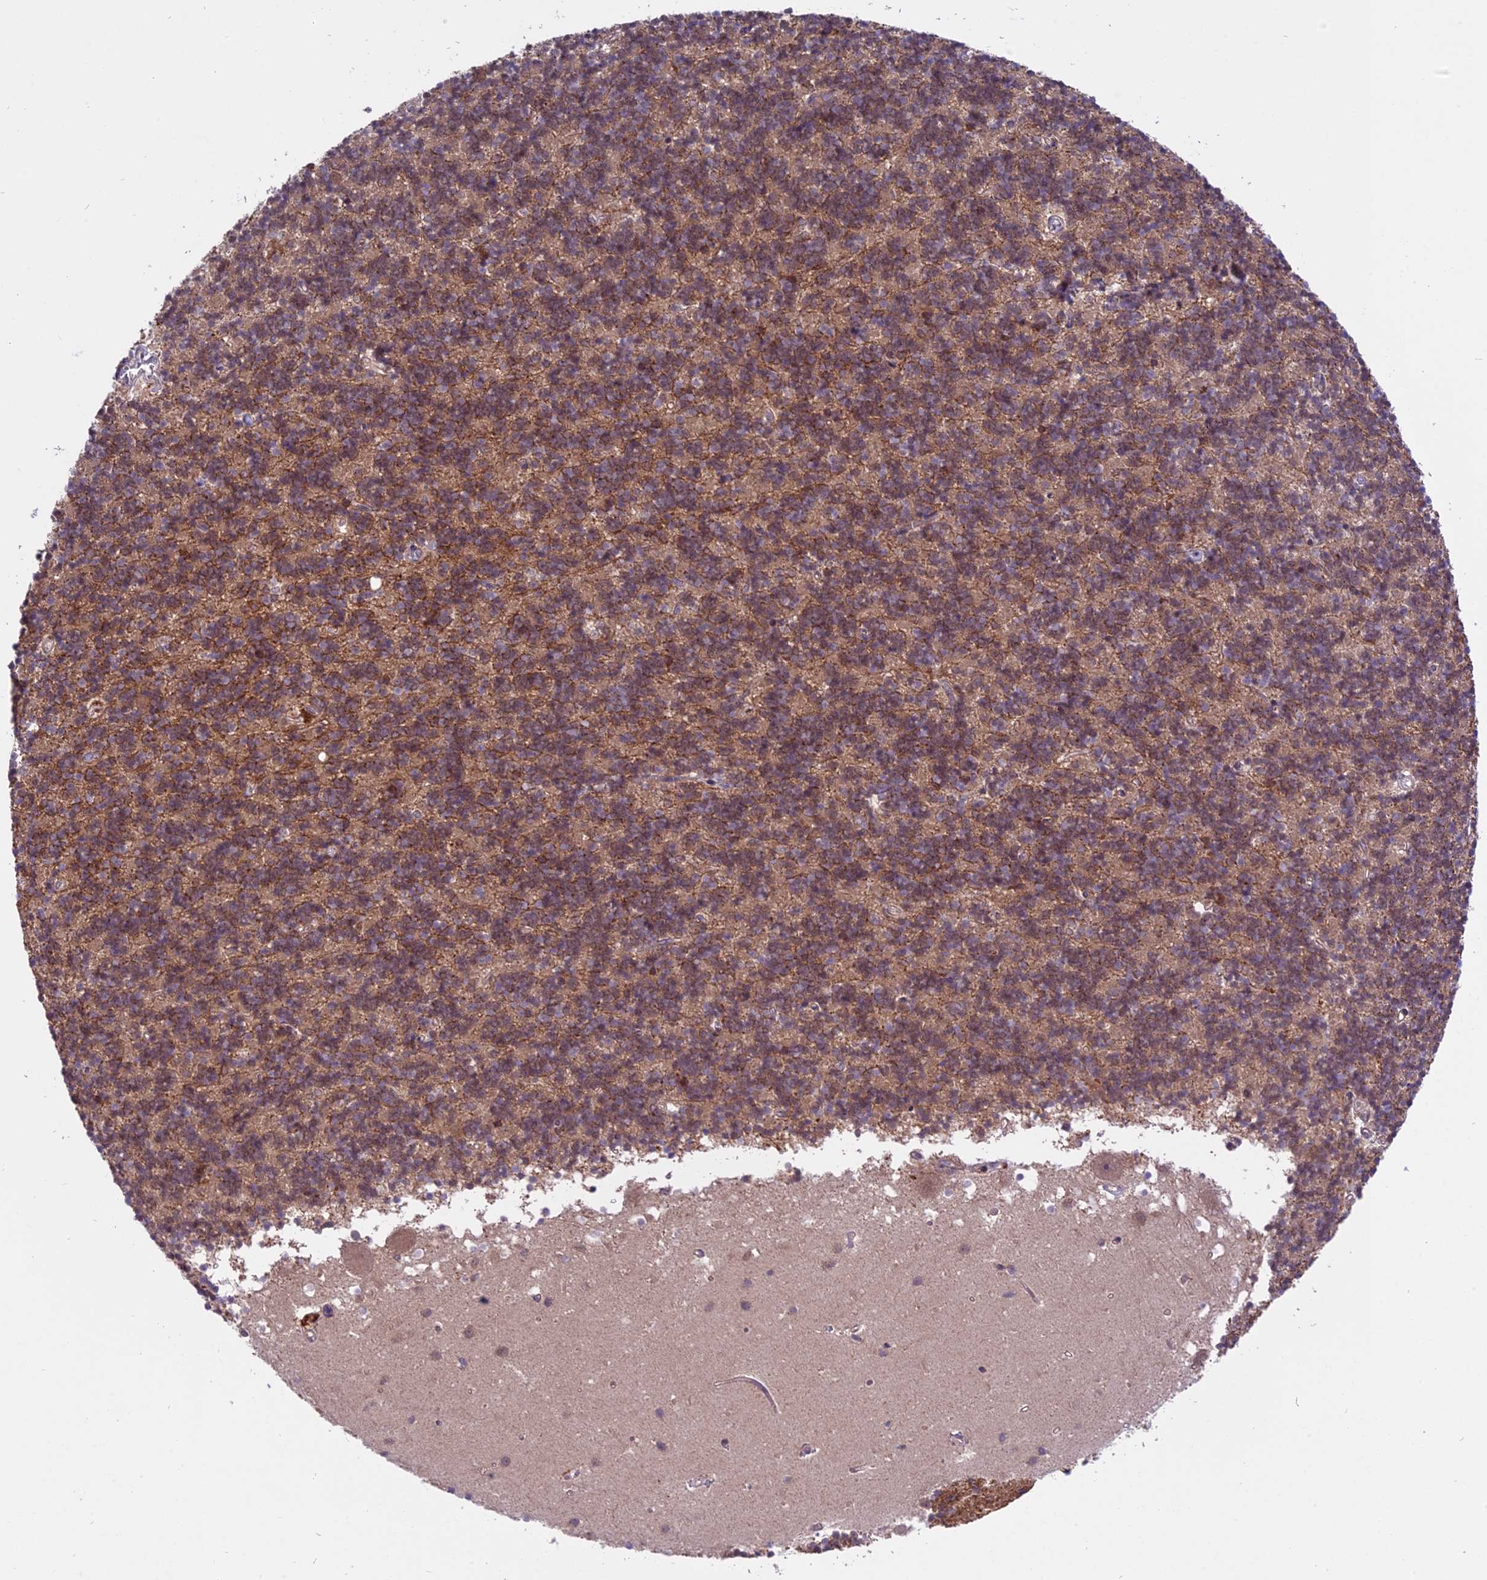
{"staining": {"intensity": "moderate", "quantity": "25%-75%", "location": "cytoplasmic/membranous,nuclear"}, "tissue": "cerebellum", "cell_type": "Cells in granular layer", "image_type": "normal", "snomed": [{"axis": "morphology", "description": "Normal tissue, NOS"}, {"axis": "topography", "description": "Cerebellum"}], "caption": "A high-resolution histopathology image shows immunohistochemistry (IHC) staining of normal cerebellum, which demonstrates moderate cytoplasmic/membranous,nuclear staining in approximately 25%-75% of cells in granular layer.", "gene": "SPRED1", "patient": {"sex": "male", "age": 54}}